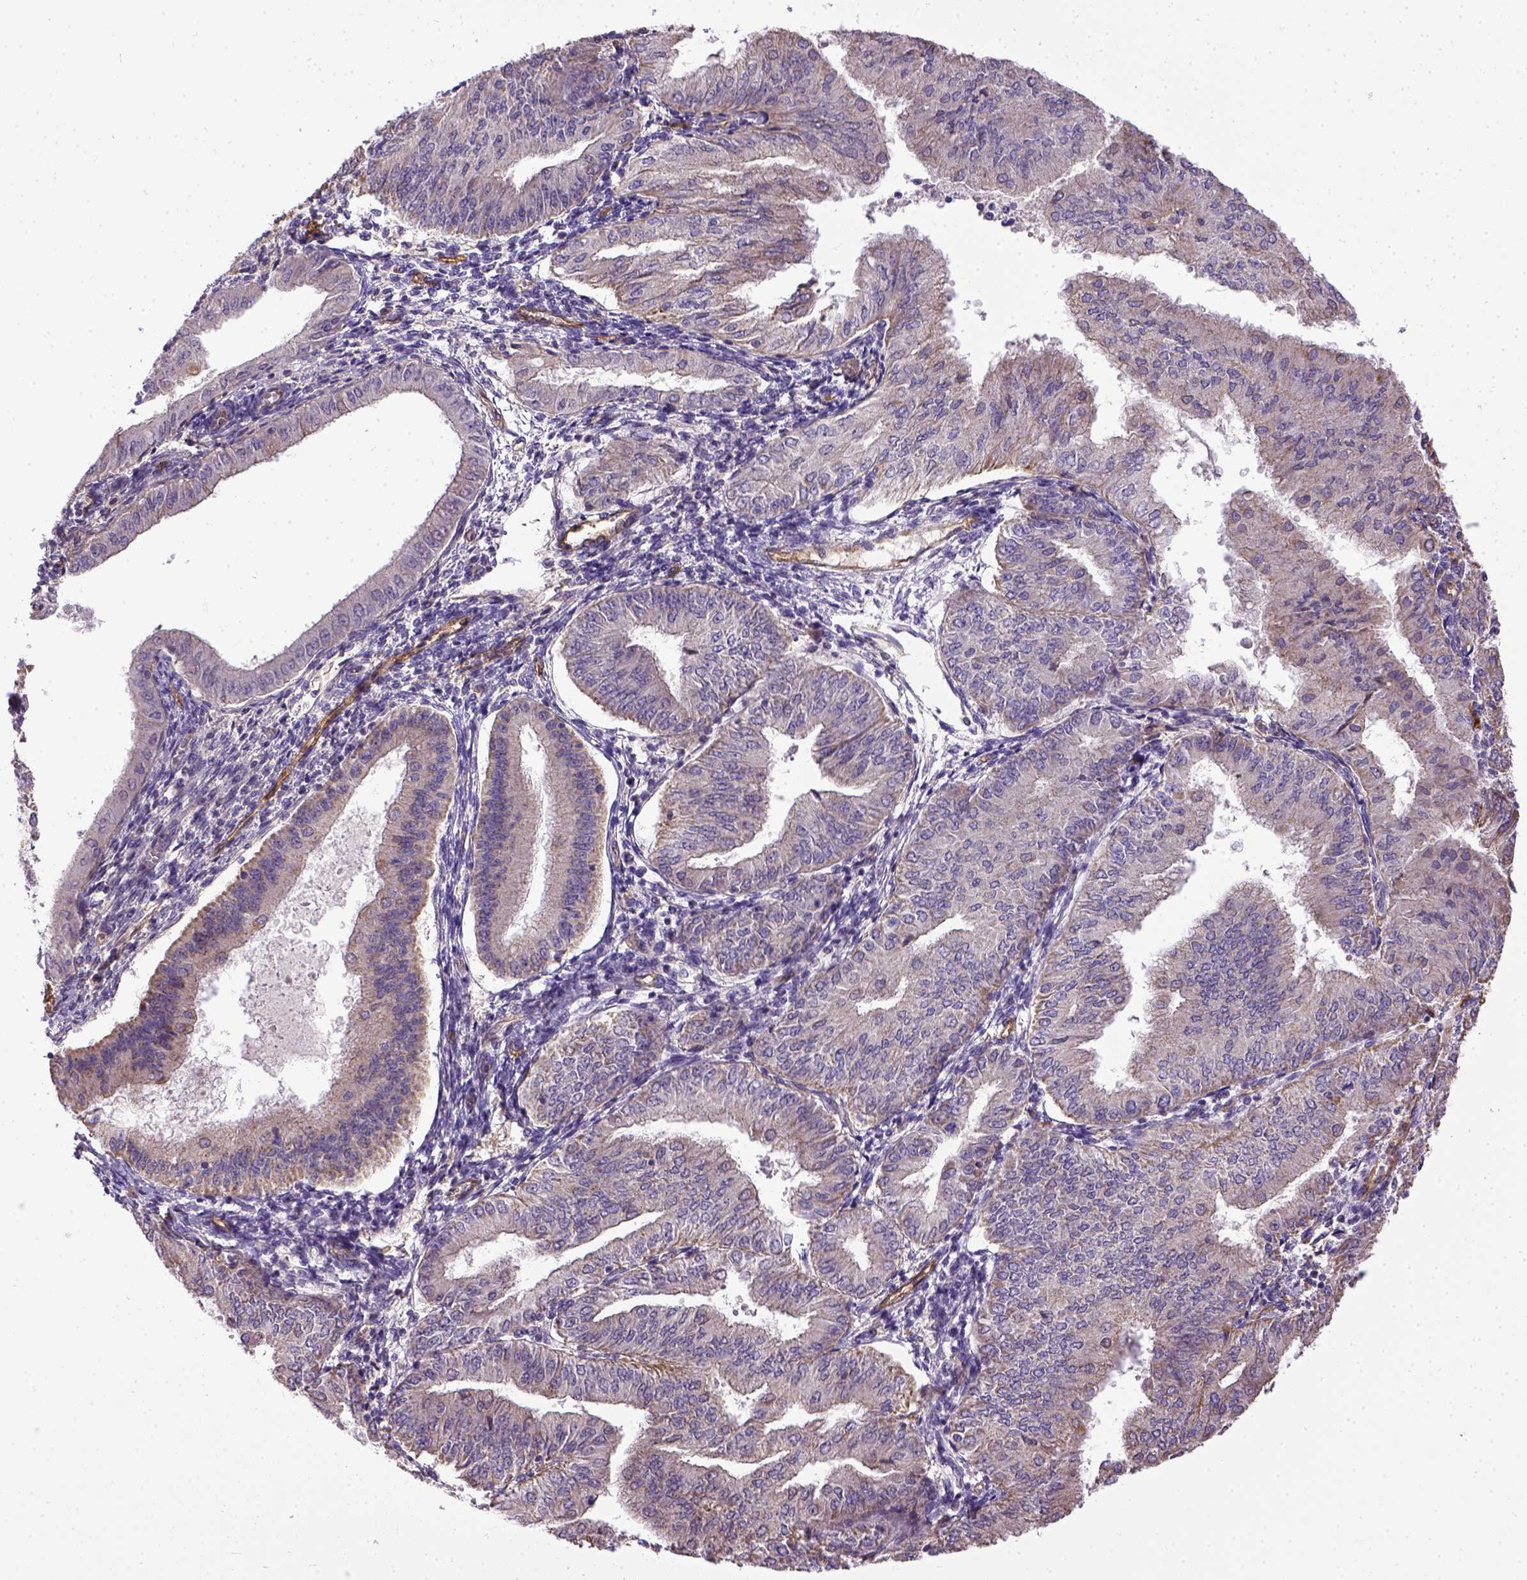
{"staining": {"intensity": "weak", "quantity": "<25%", "location": "cytoplasmic/membranous"}, "tissue": "endometrial cancer", "cell_type": "Tumor cells", "image_type": "cancer", "snomed": [{"axis": "morphology", "description": "Adenocarcinoma, NOS"}, {"axis": "topography", "description": "Endometrium"}], "caption": "High magnification brightfield microscopy of endometrial adenocarcinoma stained with DAB (brown) and counterstained with hematoxylin (blue): tumor cells show no significant positivity. (DAB immunohistochemistry visualized using brightfield microscopy, high magnification).", "gene": "ENG", "patient": {"sex": "female", "age": 53}}